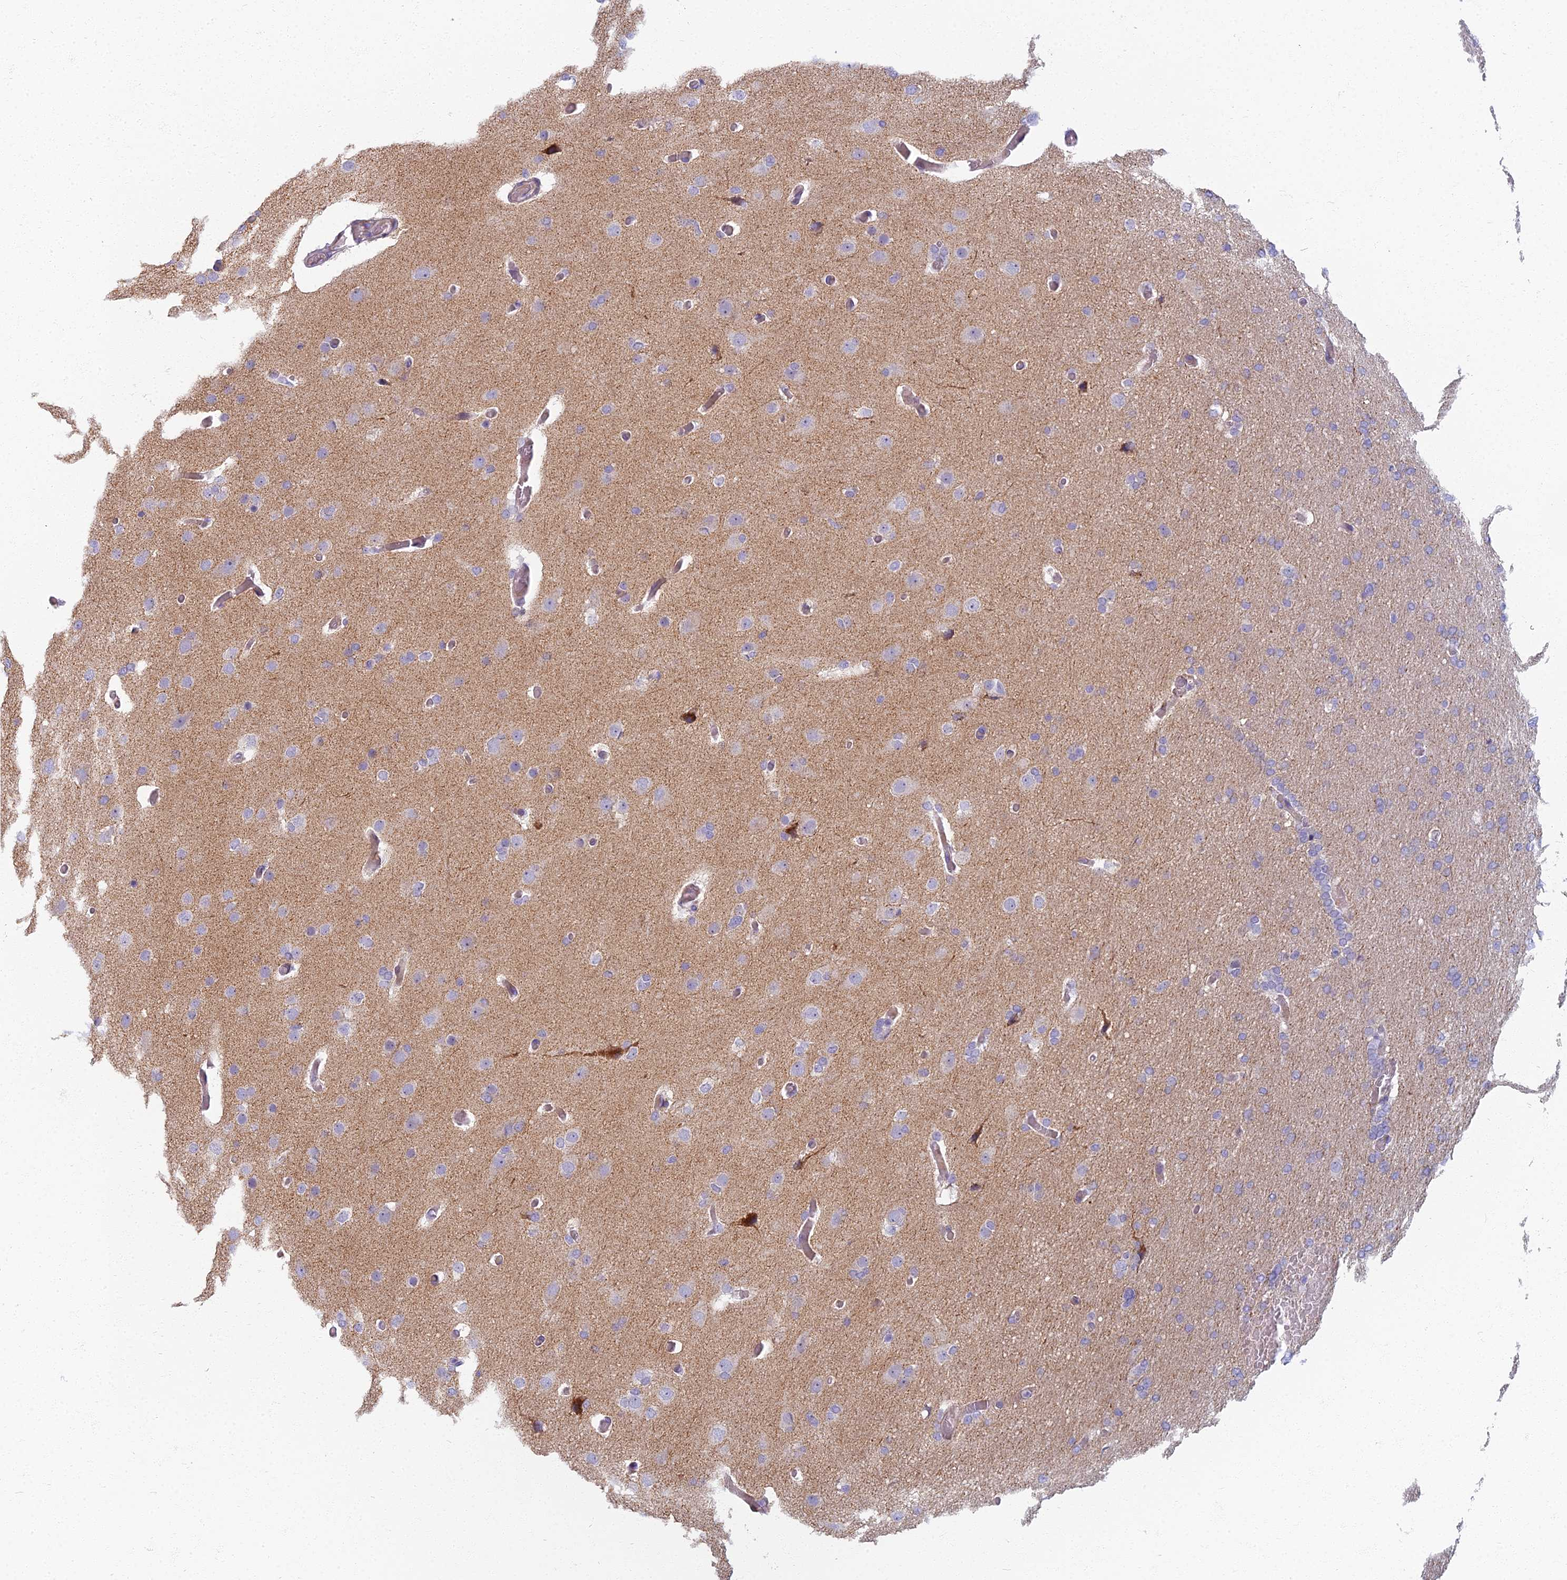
{"staining": {"intensity": "negative", "quantity": "none", "location": "none"}, "tissue": "glioma", "cell_type": "Tumor cells", "image_type": "cancer", "snomed": [{"axis": "morphology", "description": "Glioma, malignant, High grade"}, {"axis": "topography", "description": "Cerebral cortex"}], "caption": "Immunohistochemical staining of glioma demonstrates no significant positivity in tumor cells.", "gene": "ARL15", "patient": {"sex": "female", "age": 36}}